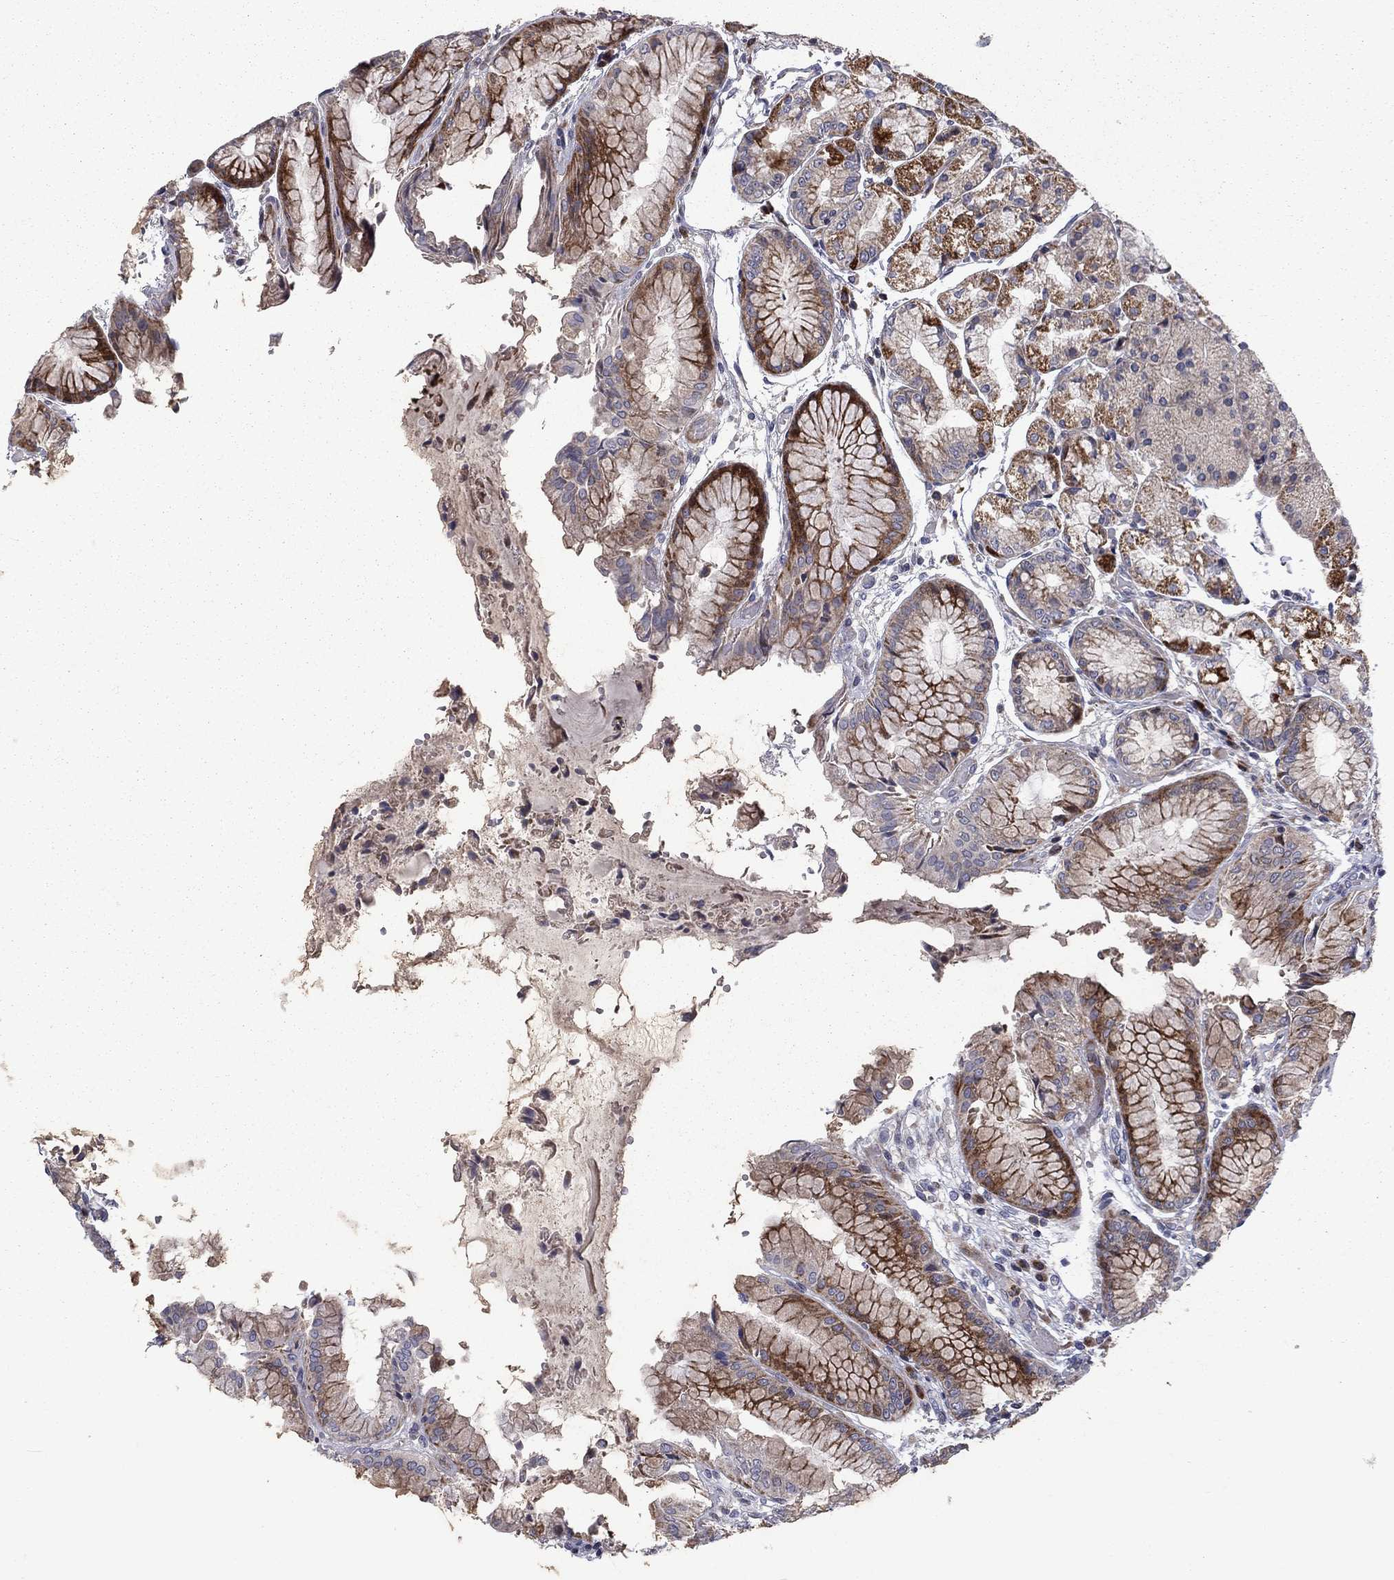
{"staining": {"intensity": "strong", "quantity": "<25%", "location": "cytoplasmic/membranous"}, "tissue": "stomach", "cell_type": "Glandular cells", "image_type": "normal", "snomed": [{"axis": "morphology", "description": "Normal tissue, NOS"}, {"axis": "topography", "description": "Stomach, upper"}], "caption": "This histopathology image demonstrates immunohistochemistry staining of normal human stomach, with medium strong cytoplasmic/membranous staining in approximately <25% of glandular cells.", "gene": "MIOS", "patient": {"sex": "male", "age": 72}}